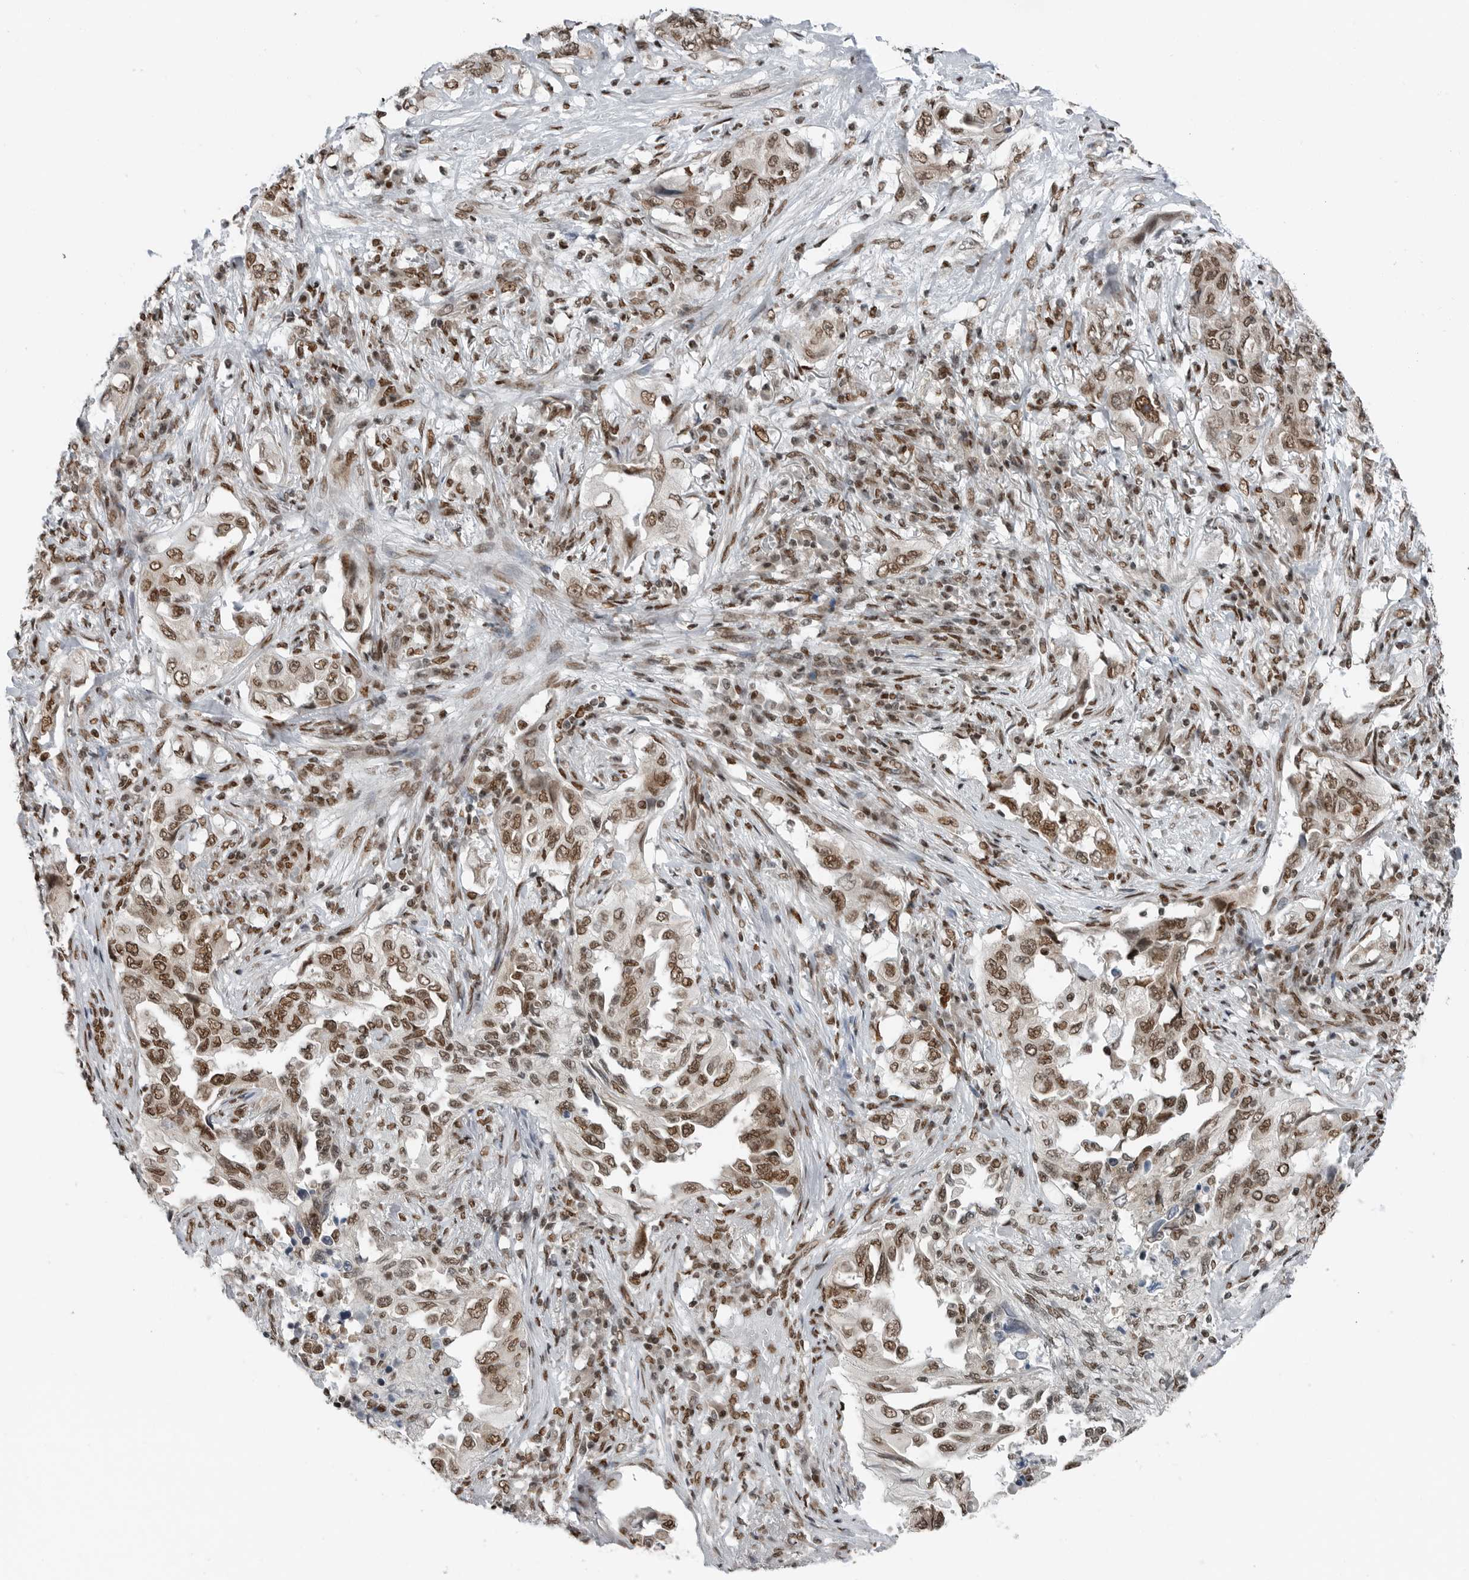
{"staining": {"intensity": "moderate", "quantity": ">75%", "location": "nuclear"}, "tissue": "lung cancer", "cell_type": "Tumor cells", "image_type": "cancer", "snomed": [{"axis": "morphology", "description": "Adenocarcinoma, NOS"}, {"axis": "topography", "description": "Lung"}], "caption": "A high-resolution image shows immunohistochemistry staining of lung adenocarcinoma, which displays moderate nuclear staining in about >75% of tumor cells.", "gene": "BLZF1", "patient": {"sex": "female", "age": 51}}